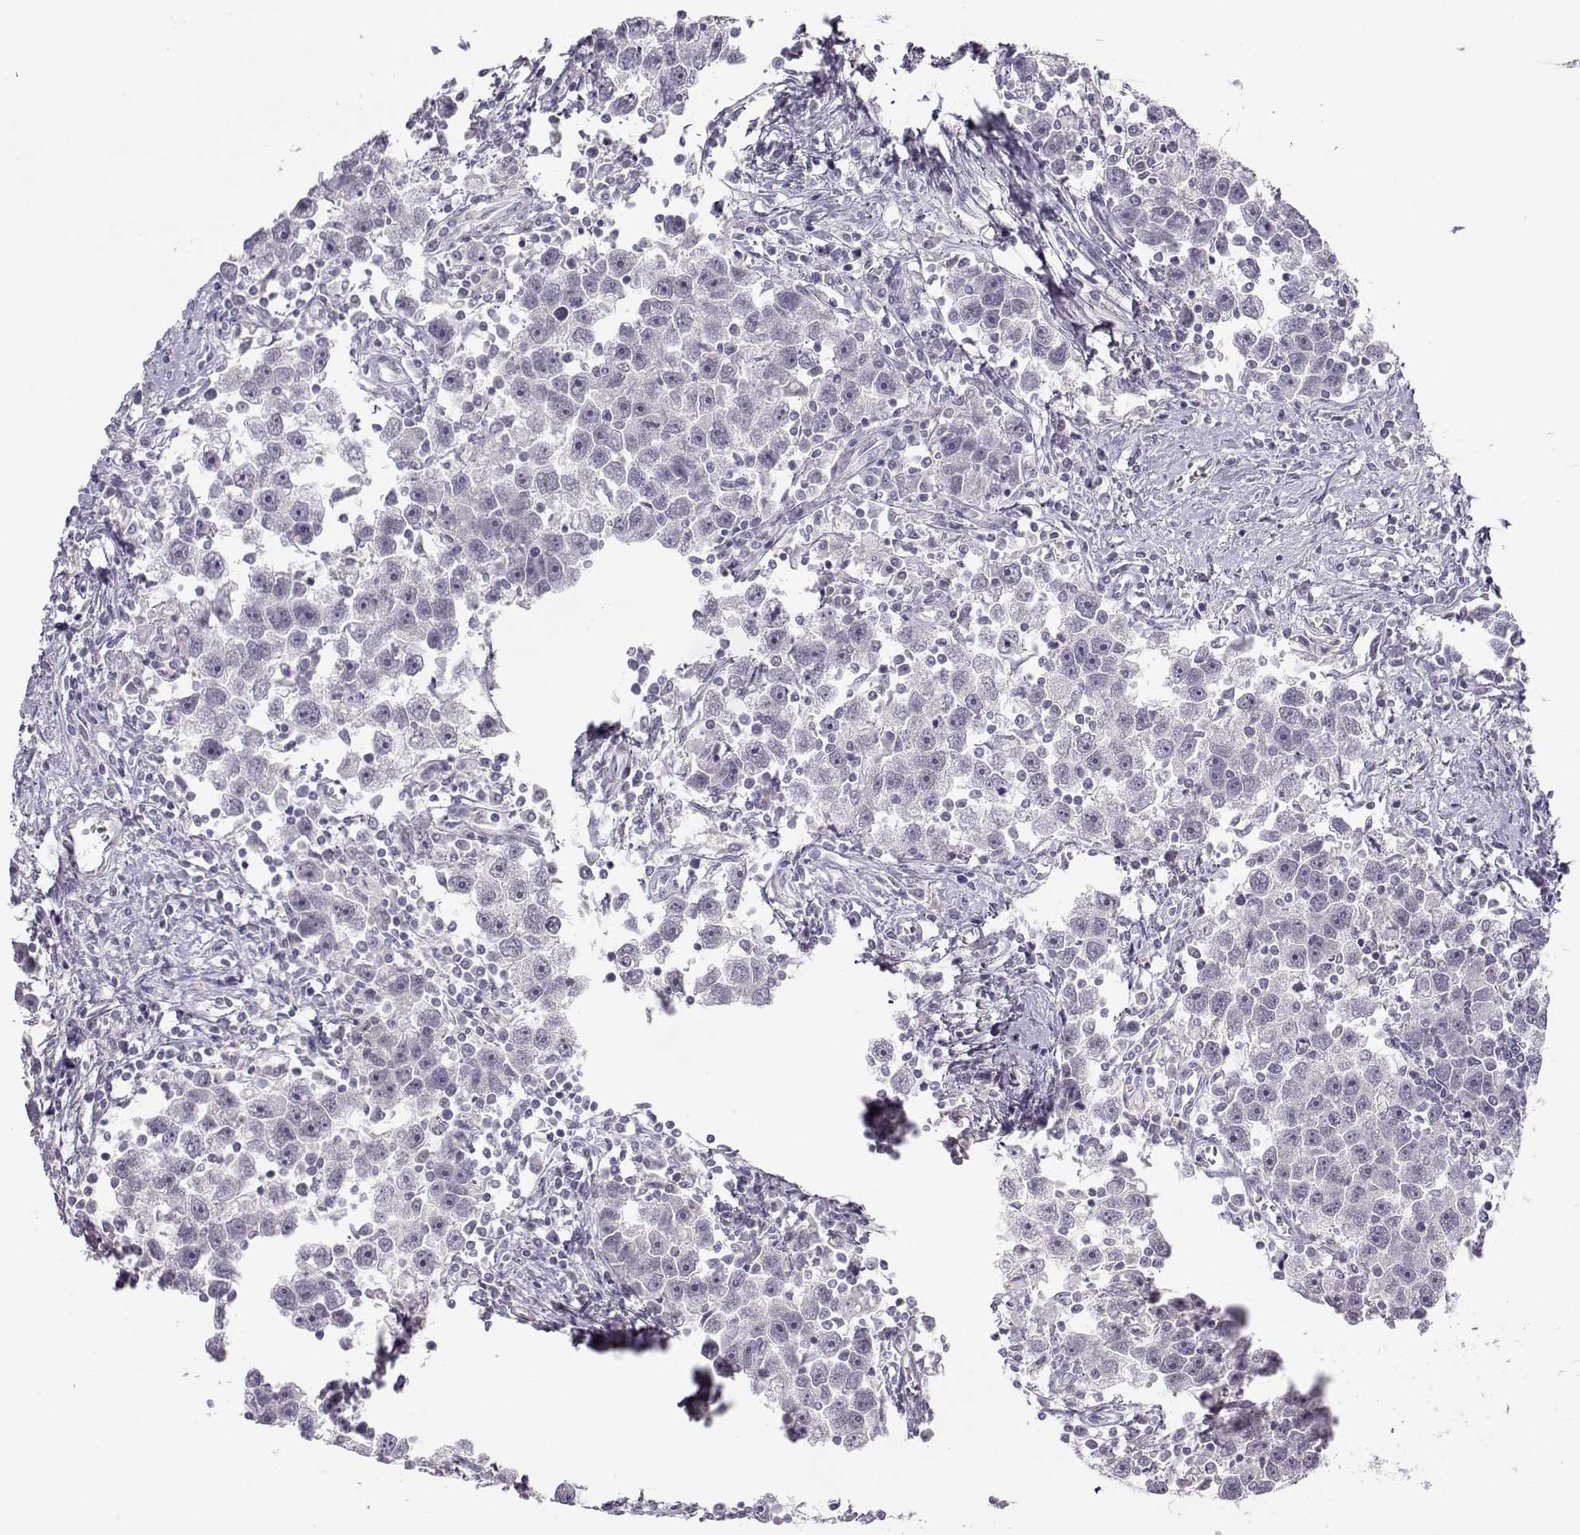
{"staining": {"intensity": "negative", "quantity": "none", "location": "none"}, "tissue": "testis cancer", "cell_type": "Tumor cells", "image_type": "cancer", "snomed": [{"axis": "morphology", "description": "Seminoma, NOS"}, {"axis": "topography", "description": "Testis"}], "caption": "The histopathology image reveals no staining of tumor cells in testis cancer (seminoma).", "gene": "IMPG1", "patient": {"sex": "male", "age": 30}}